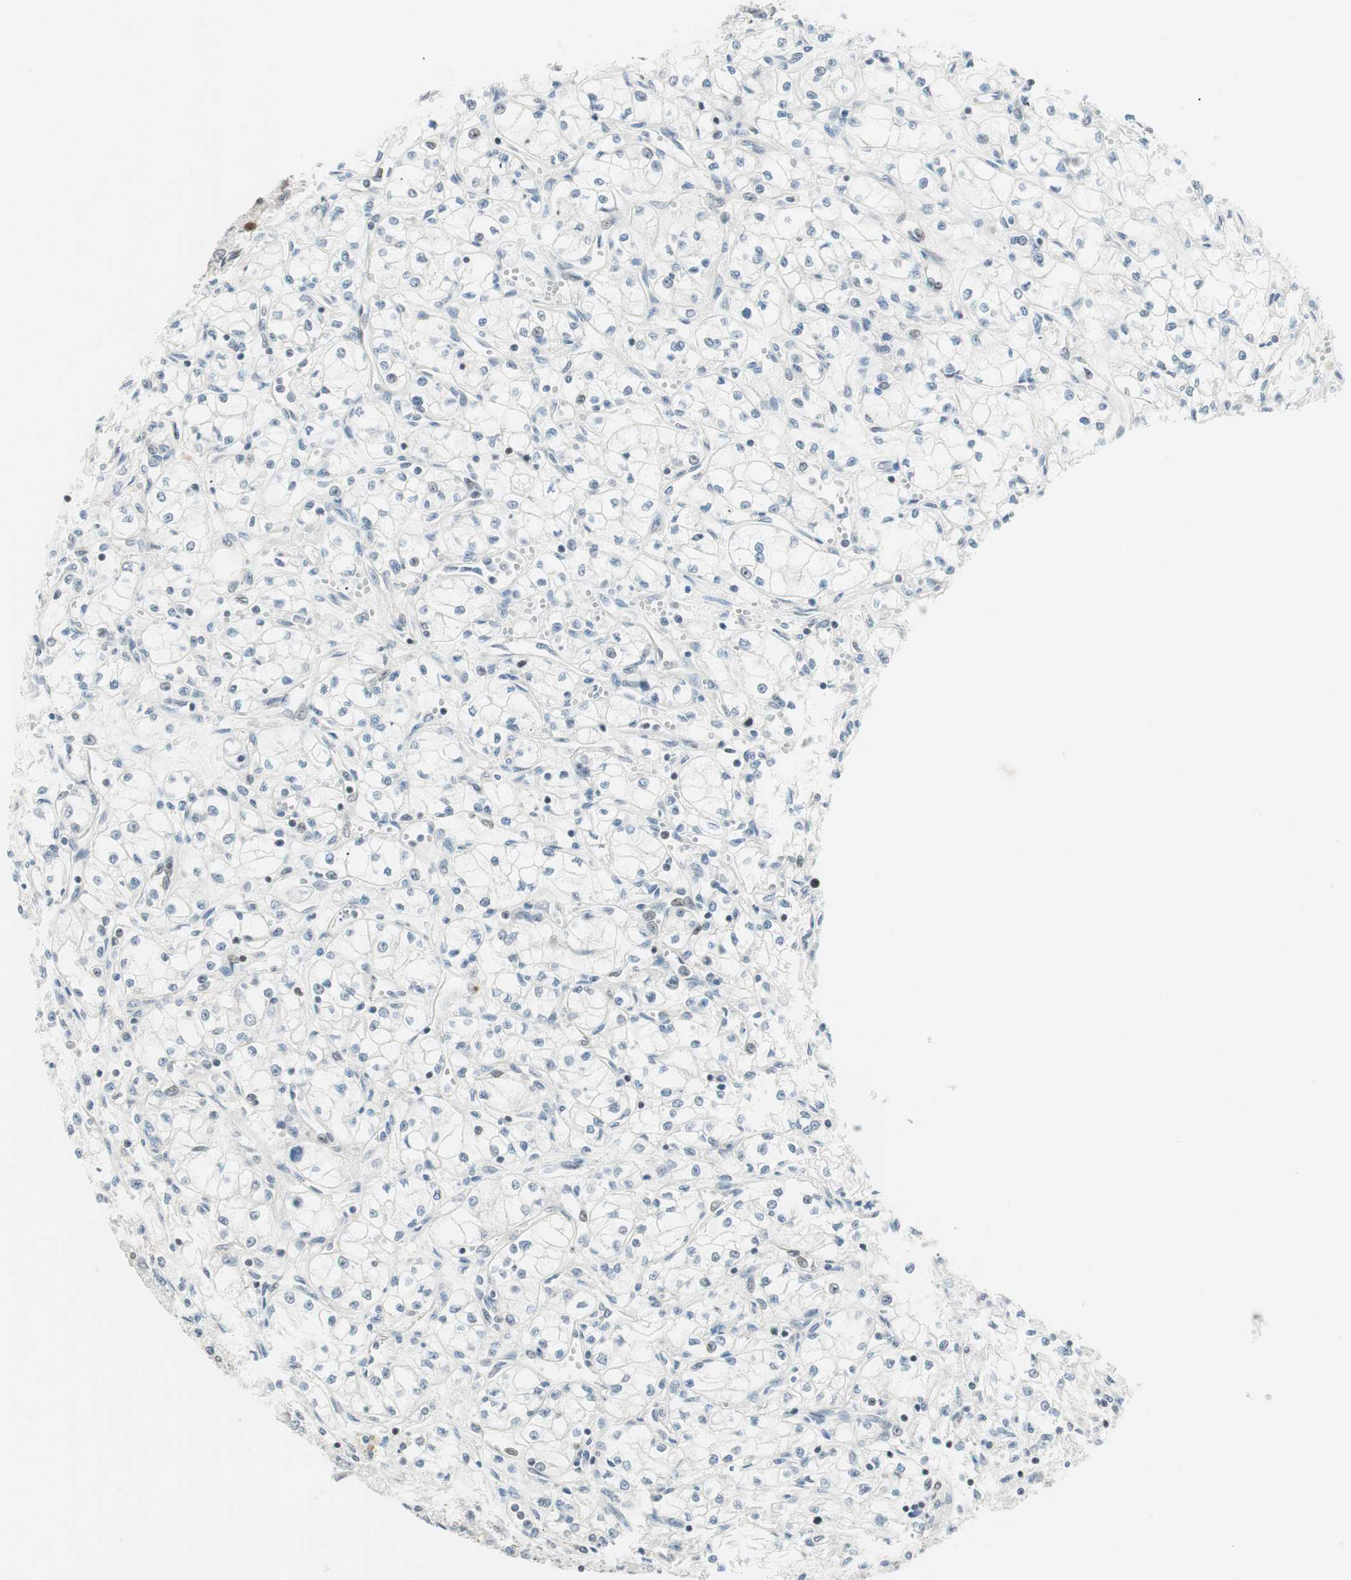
{"staining": {"intensity": "negative", "quantity": "none", "location": "none"}, "tissue": "renal cancer", "cell_type": "Tumor cells", "image_type": "cancer", "snomed": [{"axis": "morphology", "description": "Normal tissue, NOS"}, {"axis": "morphology", "description": "Adenocarcinoma, NOS"}, {"axis": "topography", "description": "Kidney"}], "caption": "Image shows no protein staining in tumor cells of adenocarcinoma (renal) tissue.", "gene": "TPT1", "patient": {"sex": "male", "age": 59}}